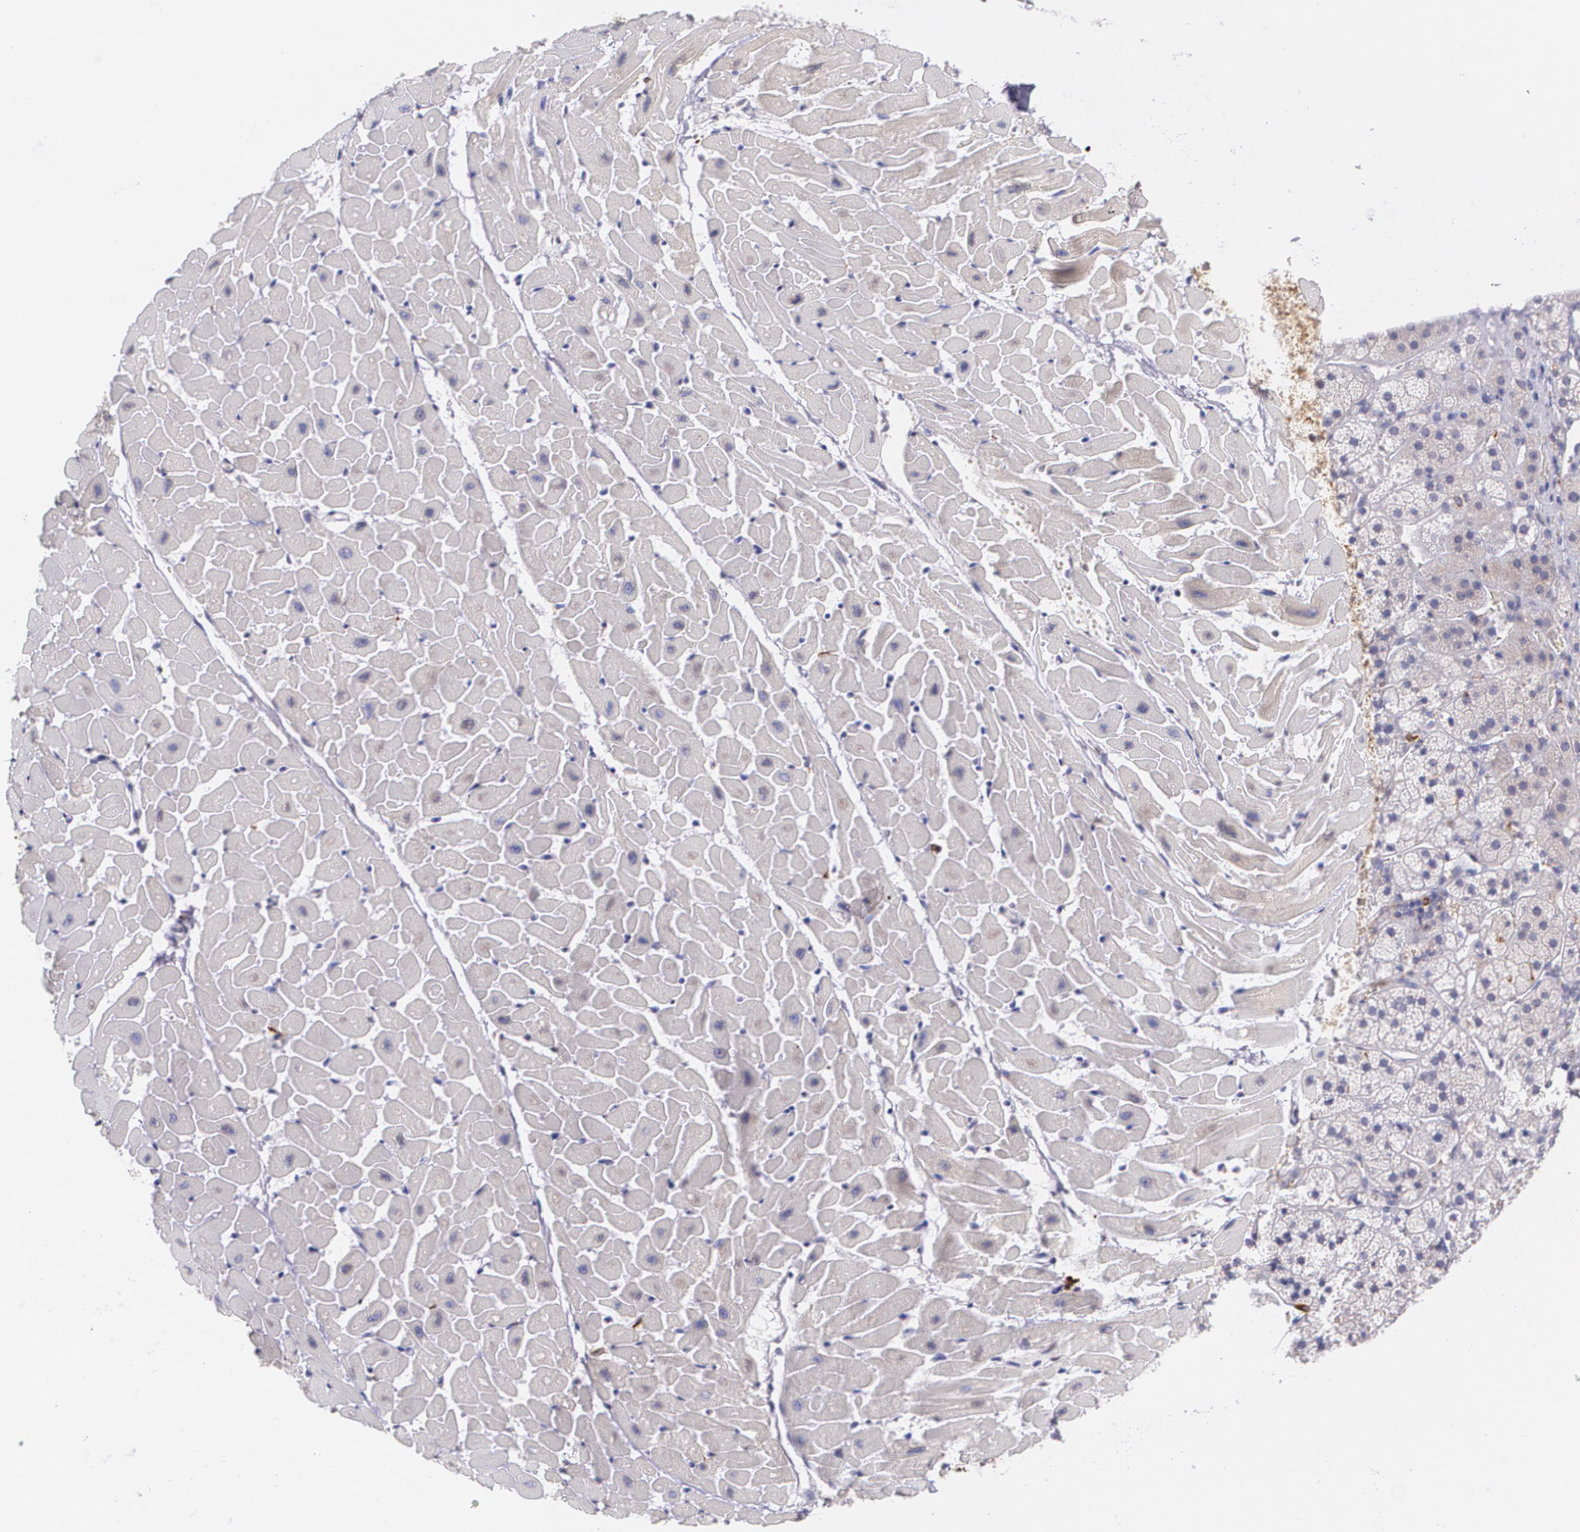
{"staining": {"intensity": "negative", "quantity": "none", "location": "none"}, "tissue": "heart muscle", "cell_type": "Cardiomyocytes", "image_type": "normal", "snomed": [{"axis": "morphology", "description": "Normal tissue, NOS"}, {"axis": "topography", "description": "Heart"}], "caption": "DAB (3,3'-diaminobenzidine) immunohistochemical staining of normal heart muscle displays no significant positivity in cardiomyocytes.", "gene": "RTN1", "patient": {"sex": "female", "age": 19}}